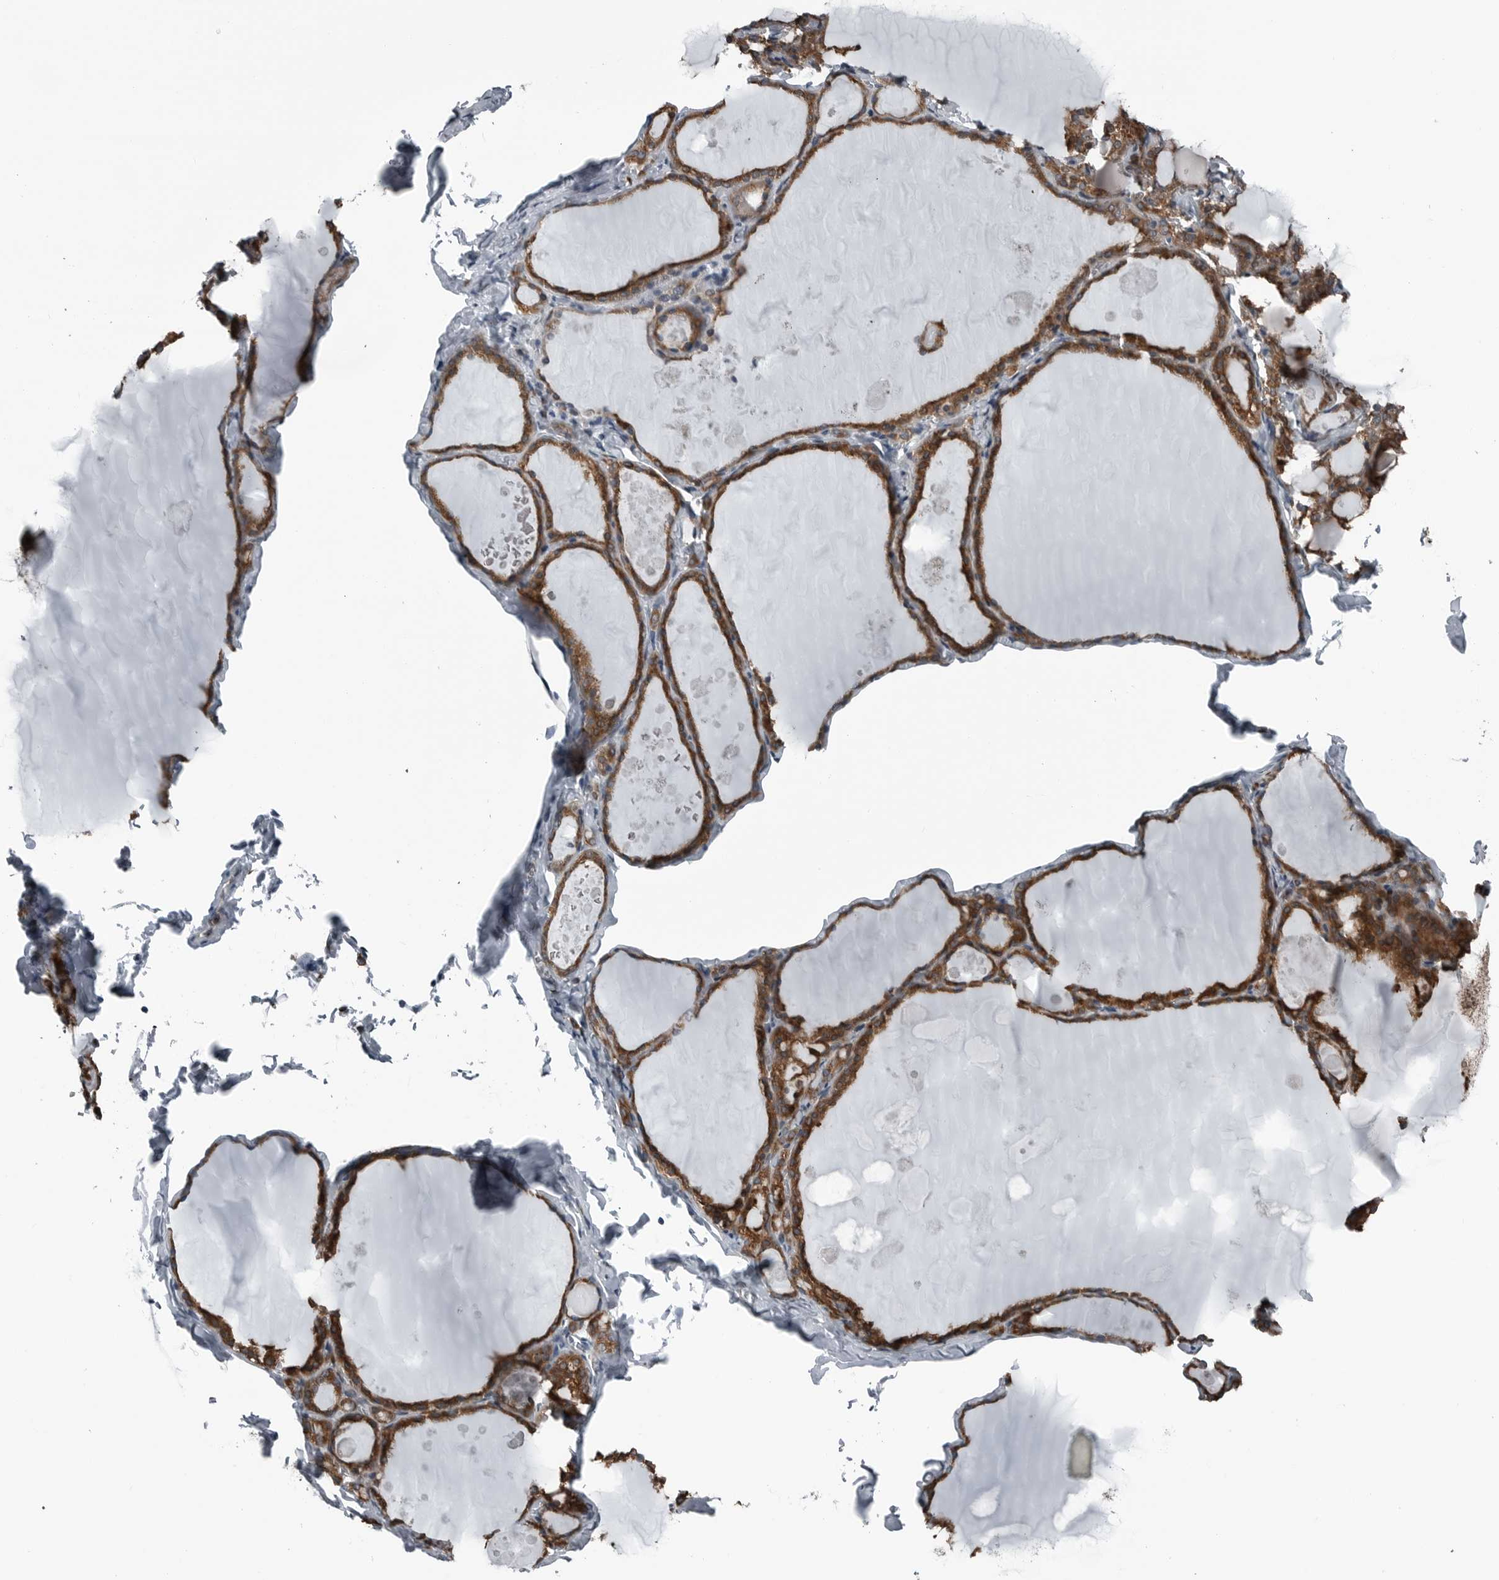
{"staining": {"intensity": "strong", "quantity": ">75%", "location": "cytoplasmic/membranous"}, "tissue": "thyroid gland", "cell_type": "Glandular cells", "image_type": "normal", "snomed": [{"axis": "morphology", "description": "Normal tissue, NOS"}, {"axis": "topography", "description": "Thyroid gland"}], "caption": "Thyroid gland stained with DAB immunohistochemistry demonstrates high levels of strong cytoplasmic/membranous expression in approximately >75% of glandular cells. The staining was performed using DAB (3,3'-diaminobenzidine), with brown indicating positive protein expression. Nuclei are stained blue with hematoxylin.", "gene": "CEP85", "patient": {"sex": "male", "age": 56}}